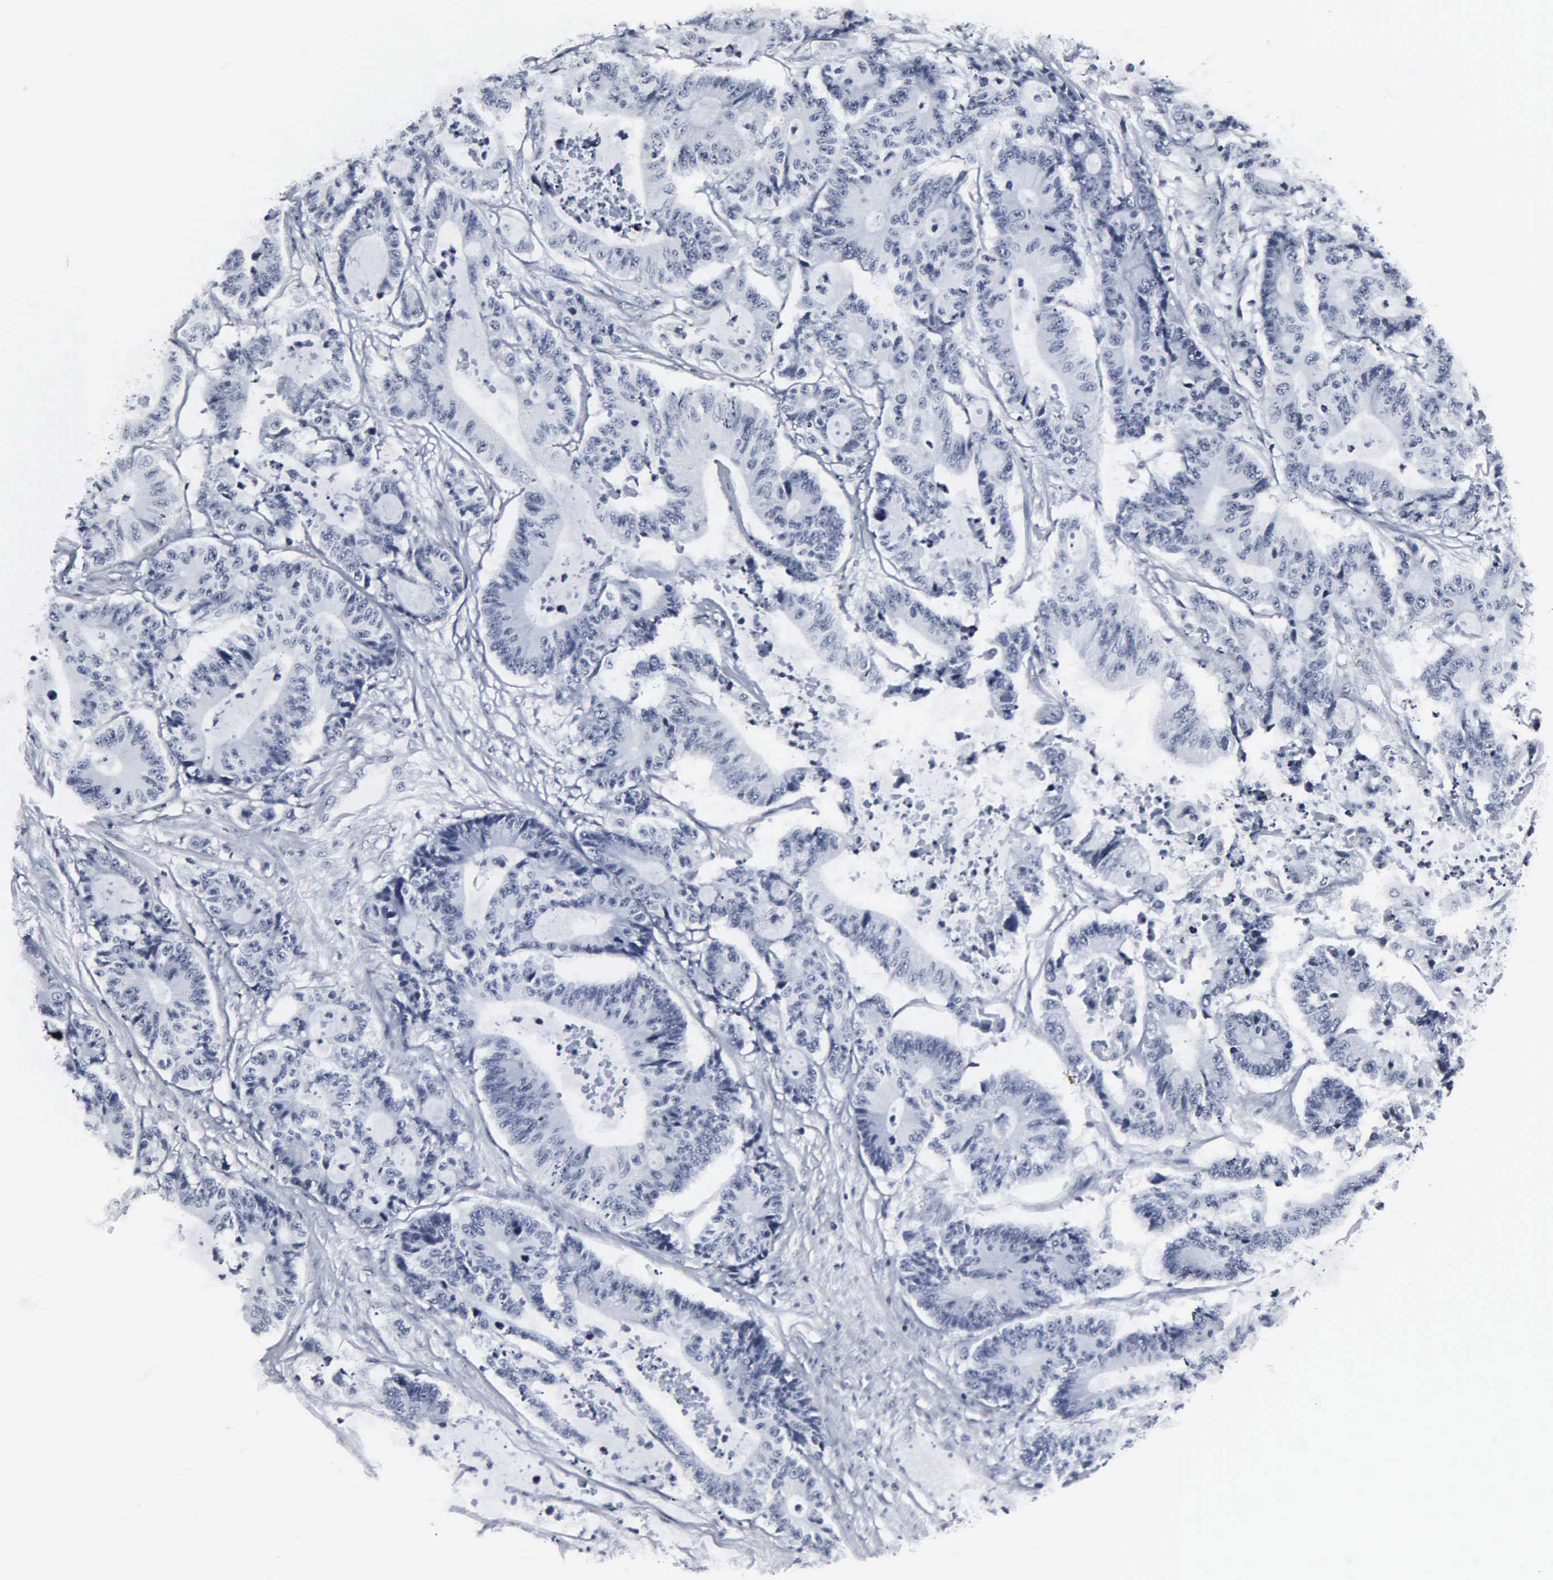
{"staining": {"intensity": "negative", "quantity": "none", "location": "none"}, "tissue": "colorectal cancer", "cell_type": "Tumor cells", "image_type": "cancer", "snomed": [{"axis": "morphology", "description": "Adenocarcinoma, NOS"}, {"axis": "topography", "description": "Colon"}], "caption": "This is an IHC image of human colorectal cancer (adenocarcinoma). There is no positivity in tumor cells.", "gene": "DGCR2", "patient": {"sex": "female", "age": 84}}